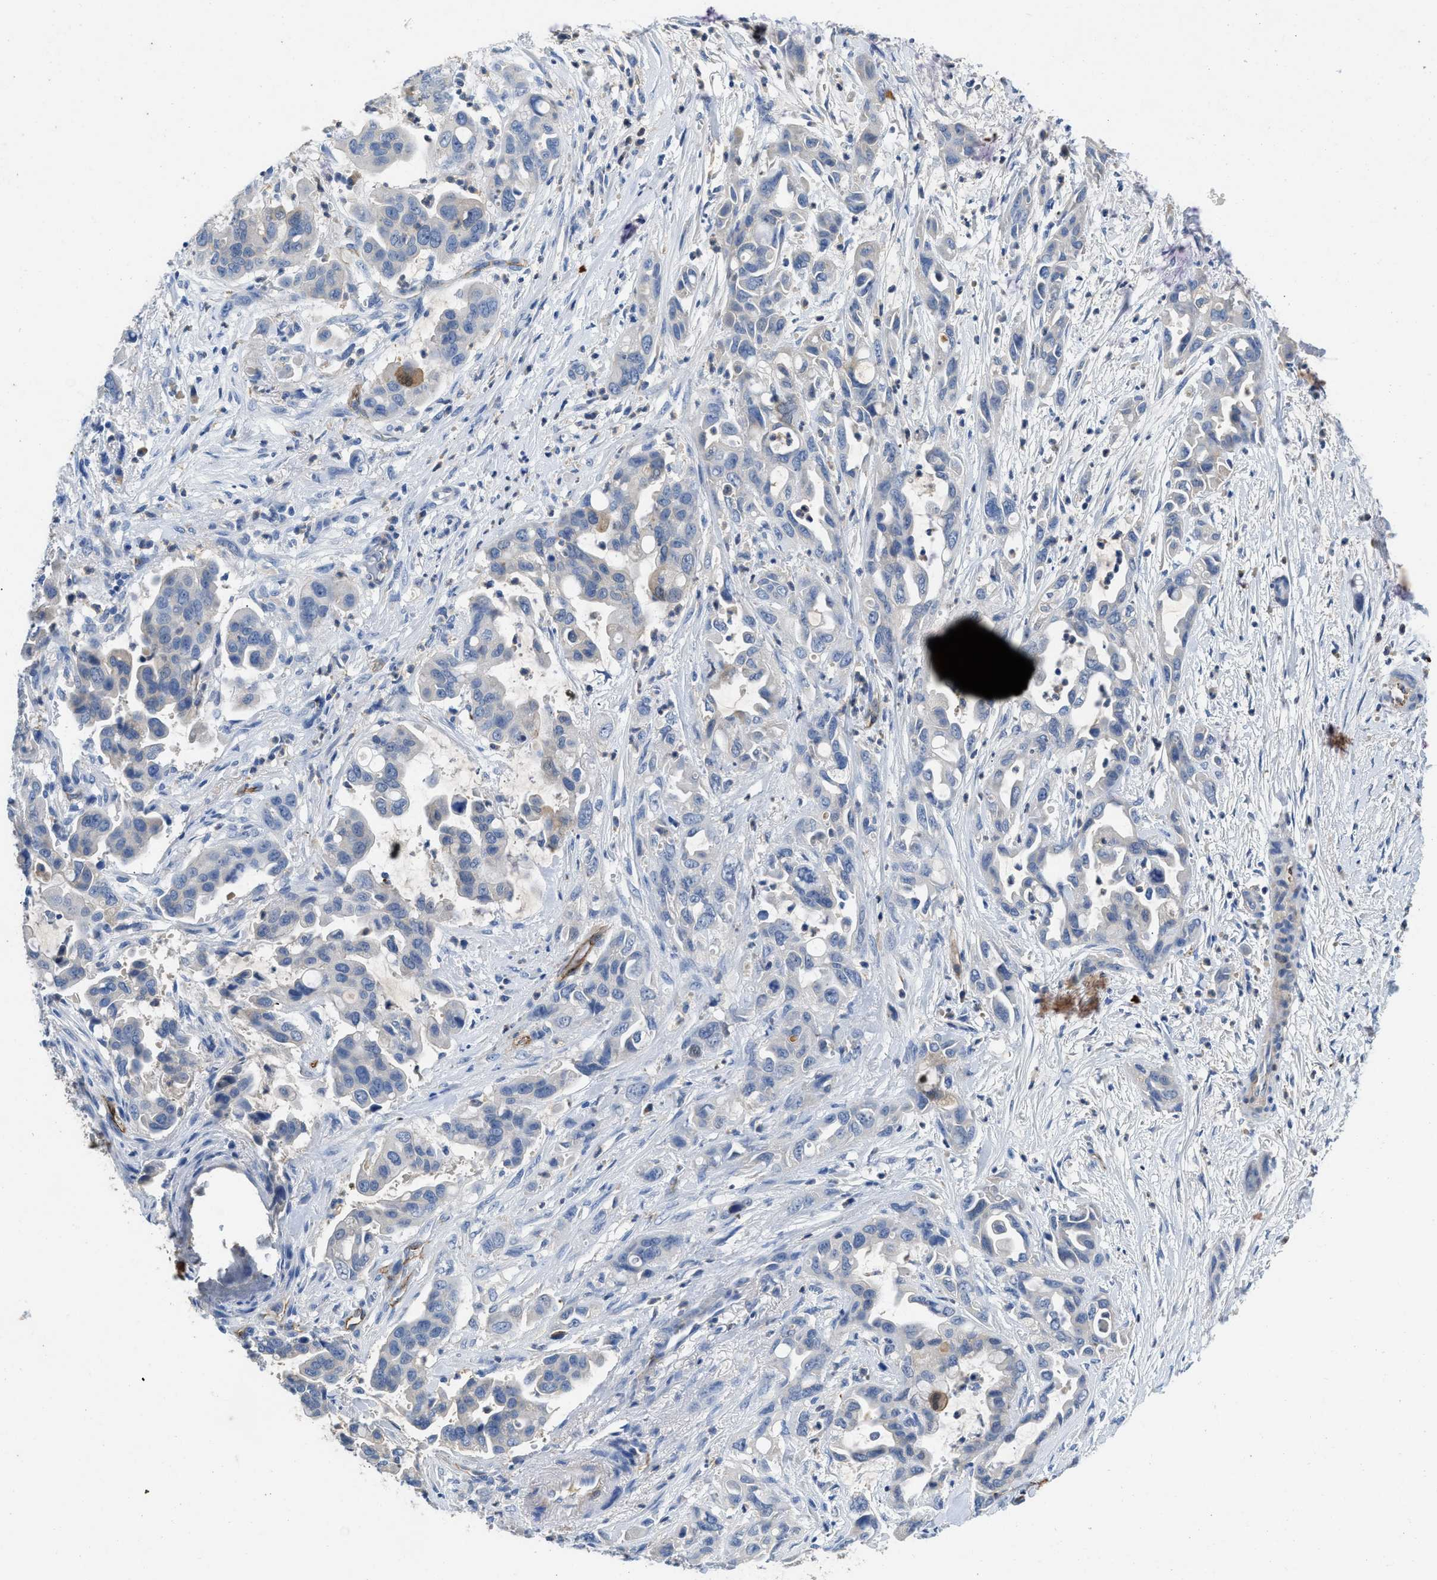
{"staining": {"intensity": "negative", "quantity": "none", "location": "none"}, "tissue": "pancreatic cancer", "cell_type": "Tumor cells", "image_type": "cancer", "snomed": [{"axis": "morphology", "description": "Adenocarcinoma, NOS"}, {"axis": "topography", "description": "Pancreas"}], "caption": "The micrograph displays no staining of tumor cells in pancreatic cancer.", "gene": "SPEG", "patient": {"sex": "female", "age": 70}}